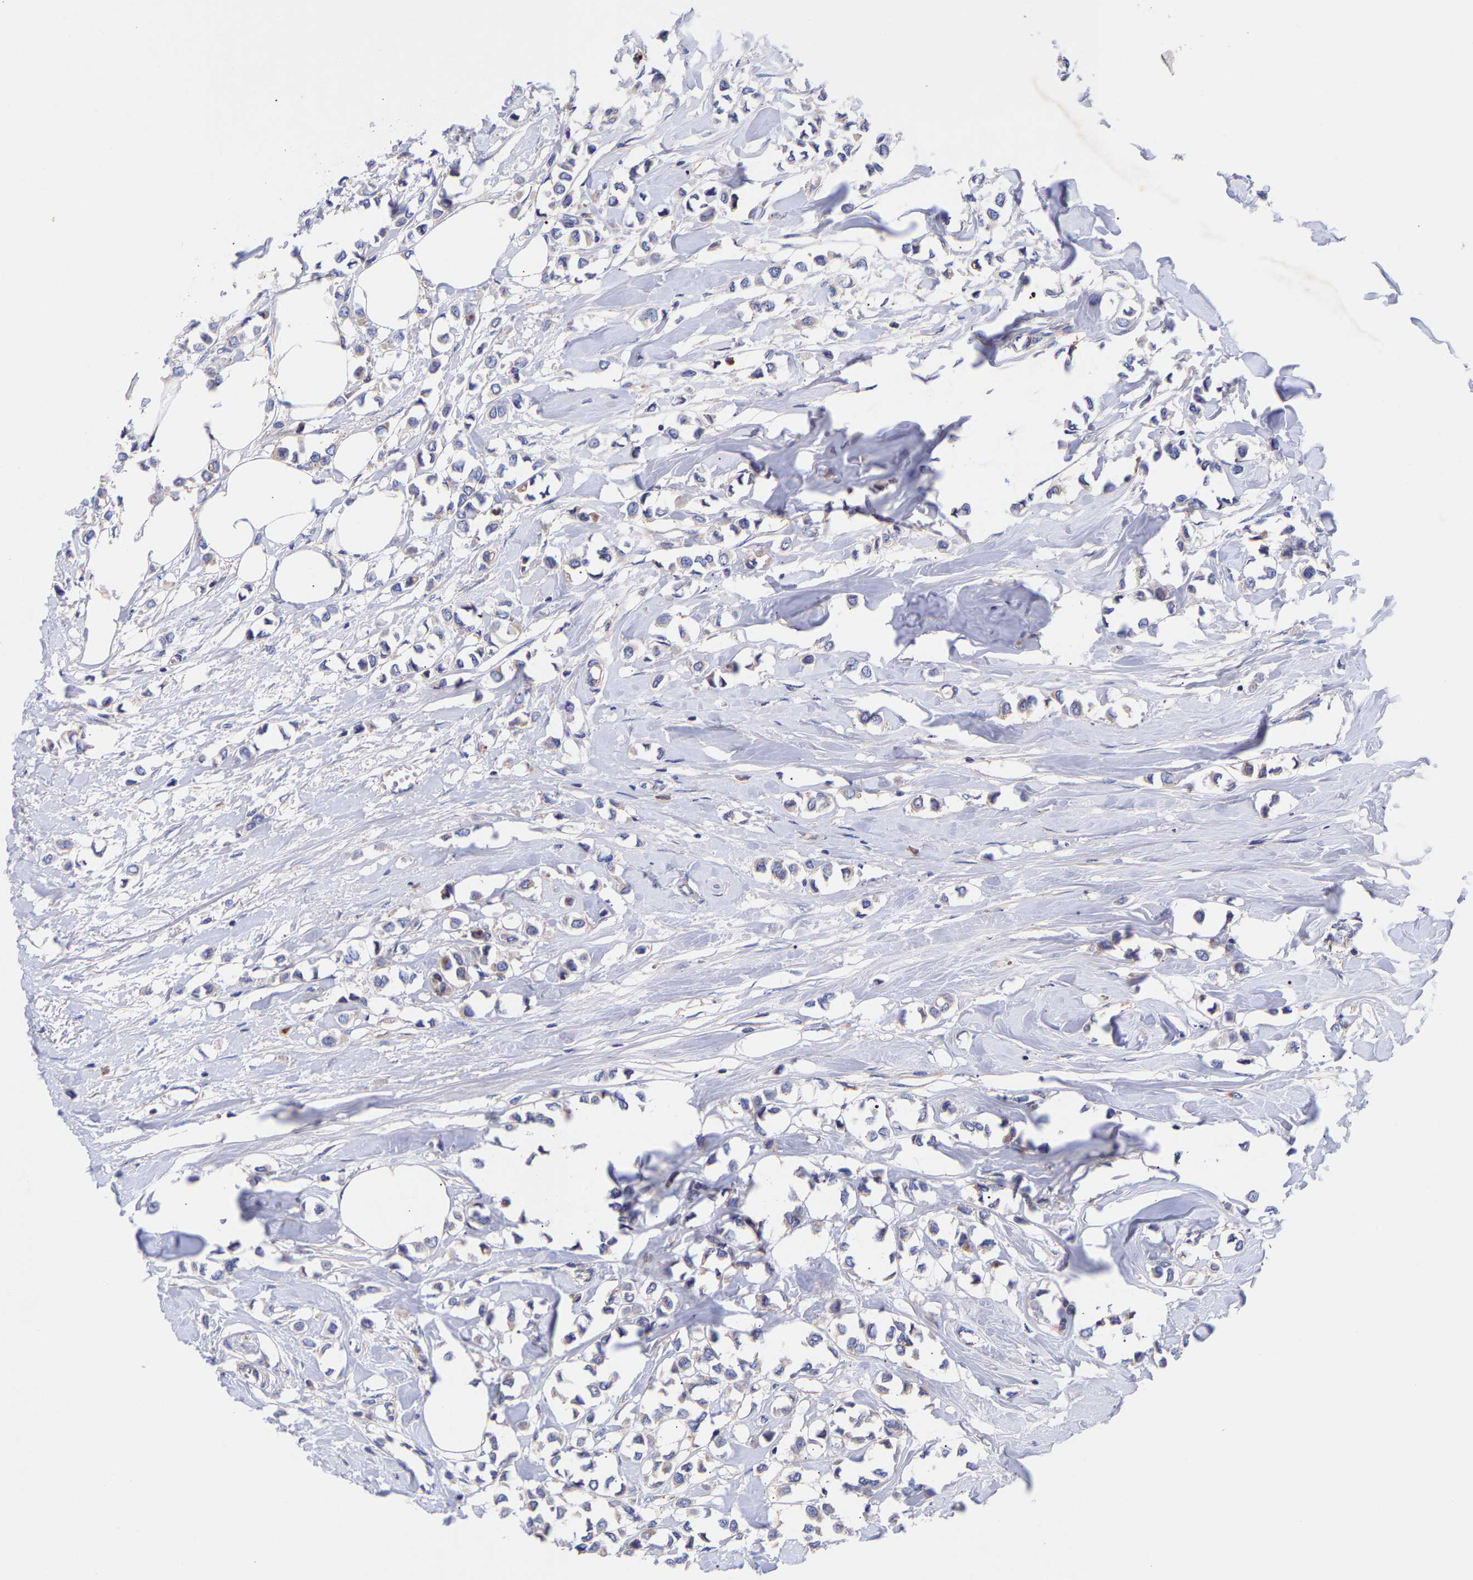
{"staining": {"intensity": "negative", "quantity": "none", "location": "none"}, "tissue": "breast cancer", "cell_type": "Tumor cells", "image_type": "cancer", "snomed": [{"axis": "morphology", "description": "Lobular carcinoma"}, {"axis": "topography", "description": "Breast"}], "caption": "Lobular carcinoma (breast) stained for a protein using IHC displays no staining tumor cells.", "gene": "AIMP2", "patient": {"sex": "female", "age": 51}}